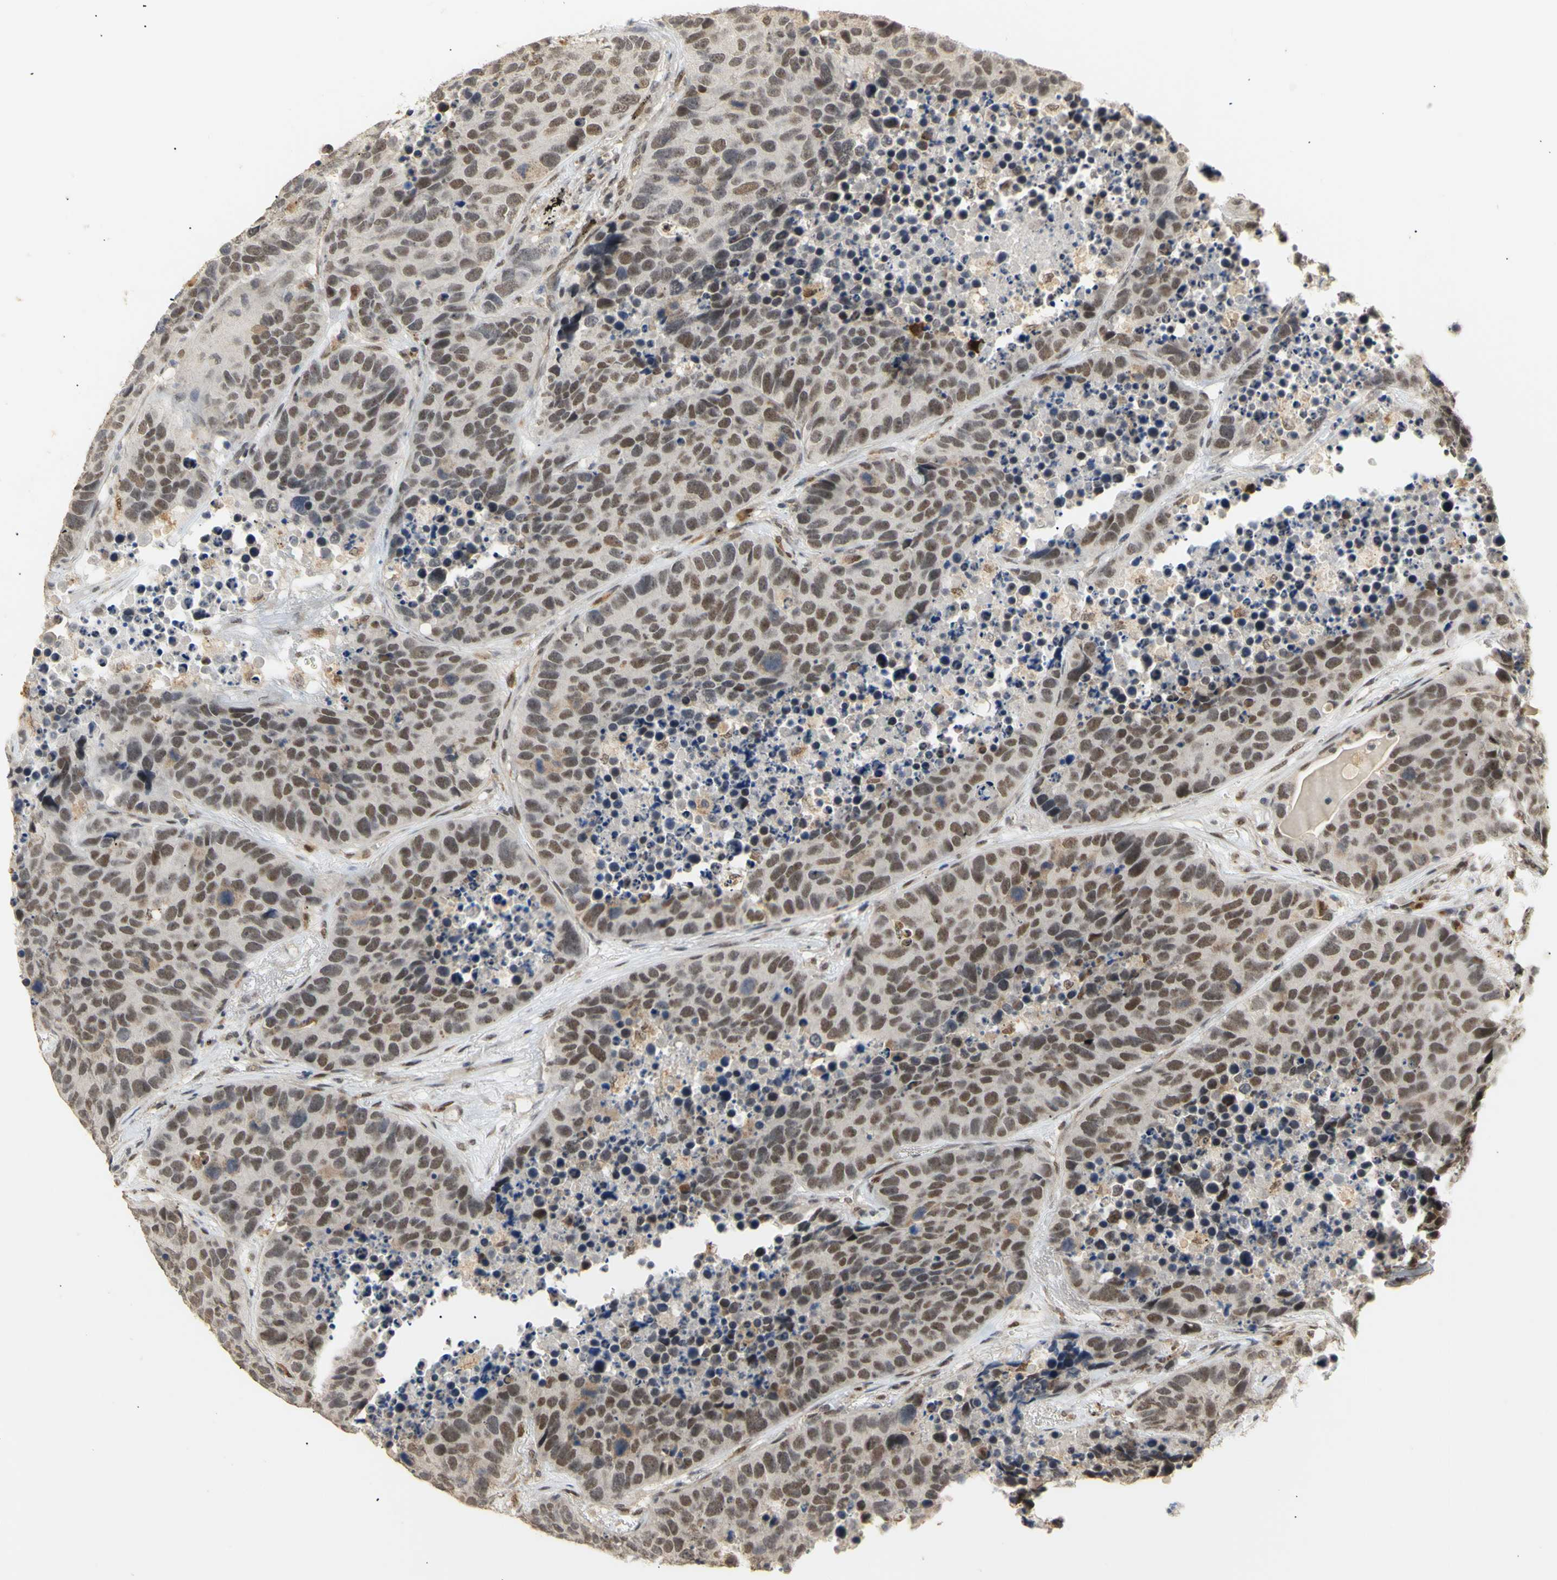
{"staining": {"intensity": "weak", "quantity": ">75%", "location": "nuclear"}, "tissue": "carcinoid", "cell_type": "Tumor cells", "image_type": "cancer", "snomed": [{"axis": "morphology", "description": "Carcinoid, malignant, NOS"}, {"axis": "topography", "description": "Lung"}], "caption": "This image demonstrates immunohistochemistry staining of human malignant carcinoid, with low weak nuclear staining in about >75% of tumor cells.", "gene": "GTF2E2", "patient": {"sex": "male", "age": 60}}